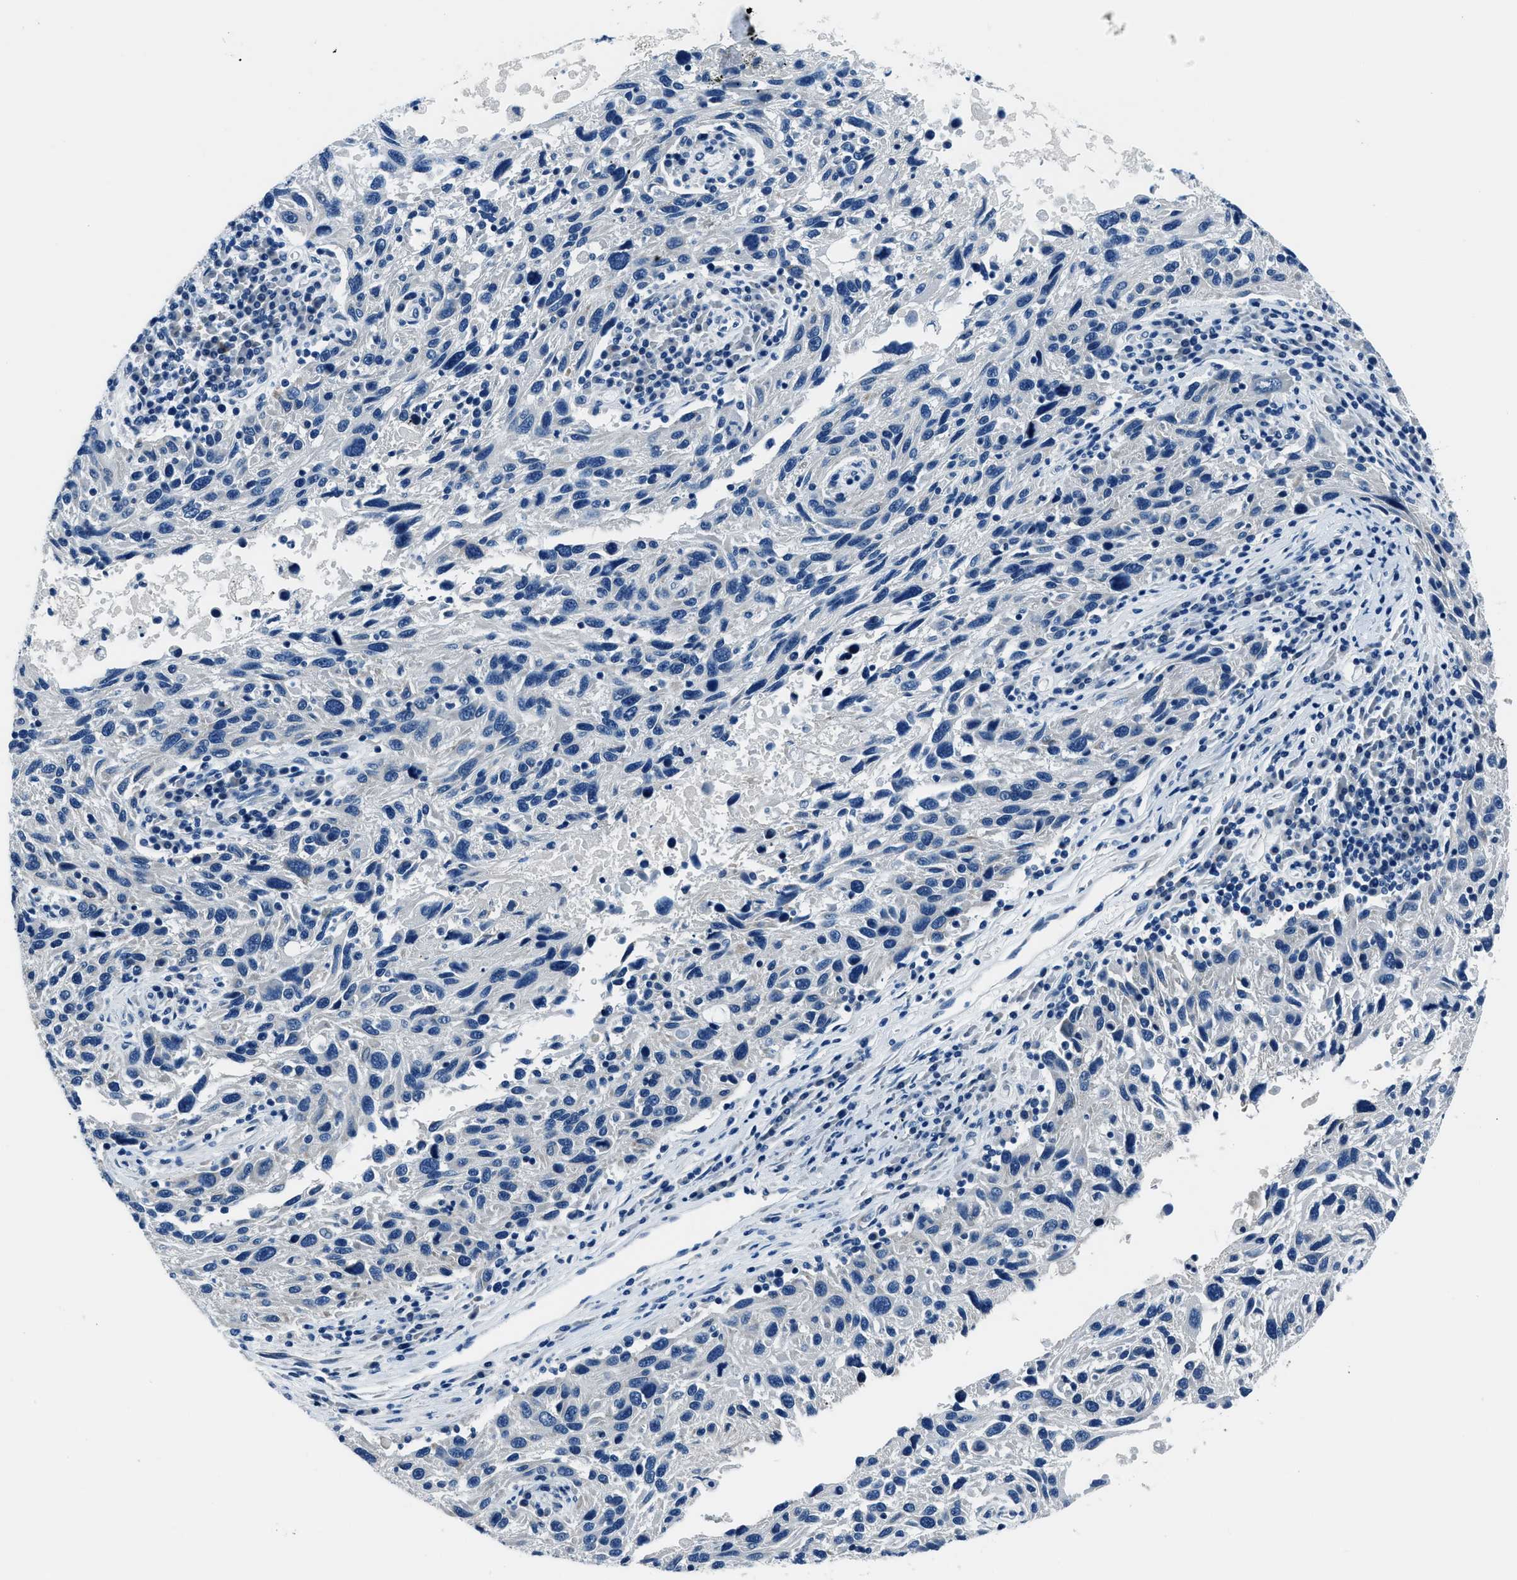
{"staining": {"intensity": "negative", "quantity": "none", "location": "none"}, "tissue": "melanoma", "cell_type": "Tumor cells", "image_type": "cancer", "snomed": [{"axis": "morphology", "description": "Malignant melanoma, NOS"}, {"axis": "topography", "description": "Skin"}], "caption": "Immunohistochemistry (IHC) of human malignant melanoma reveals no positivity in tumor cells.", "gene": "GJA3", "patient": {"sex": "male", "age": 53}}